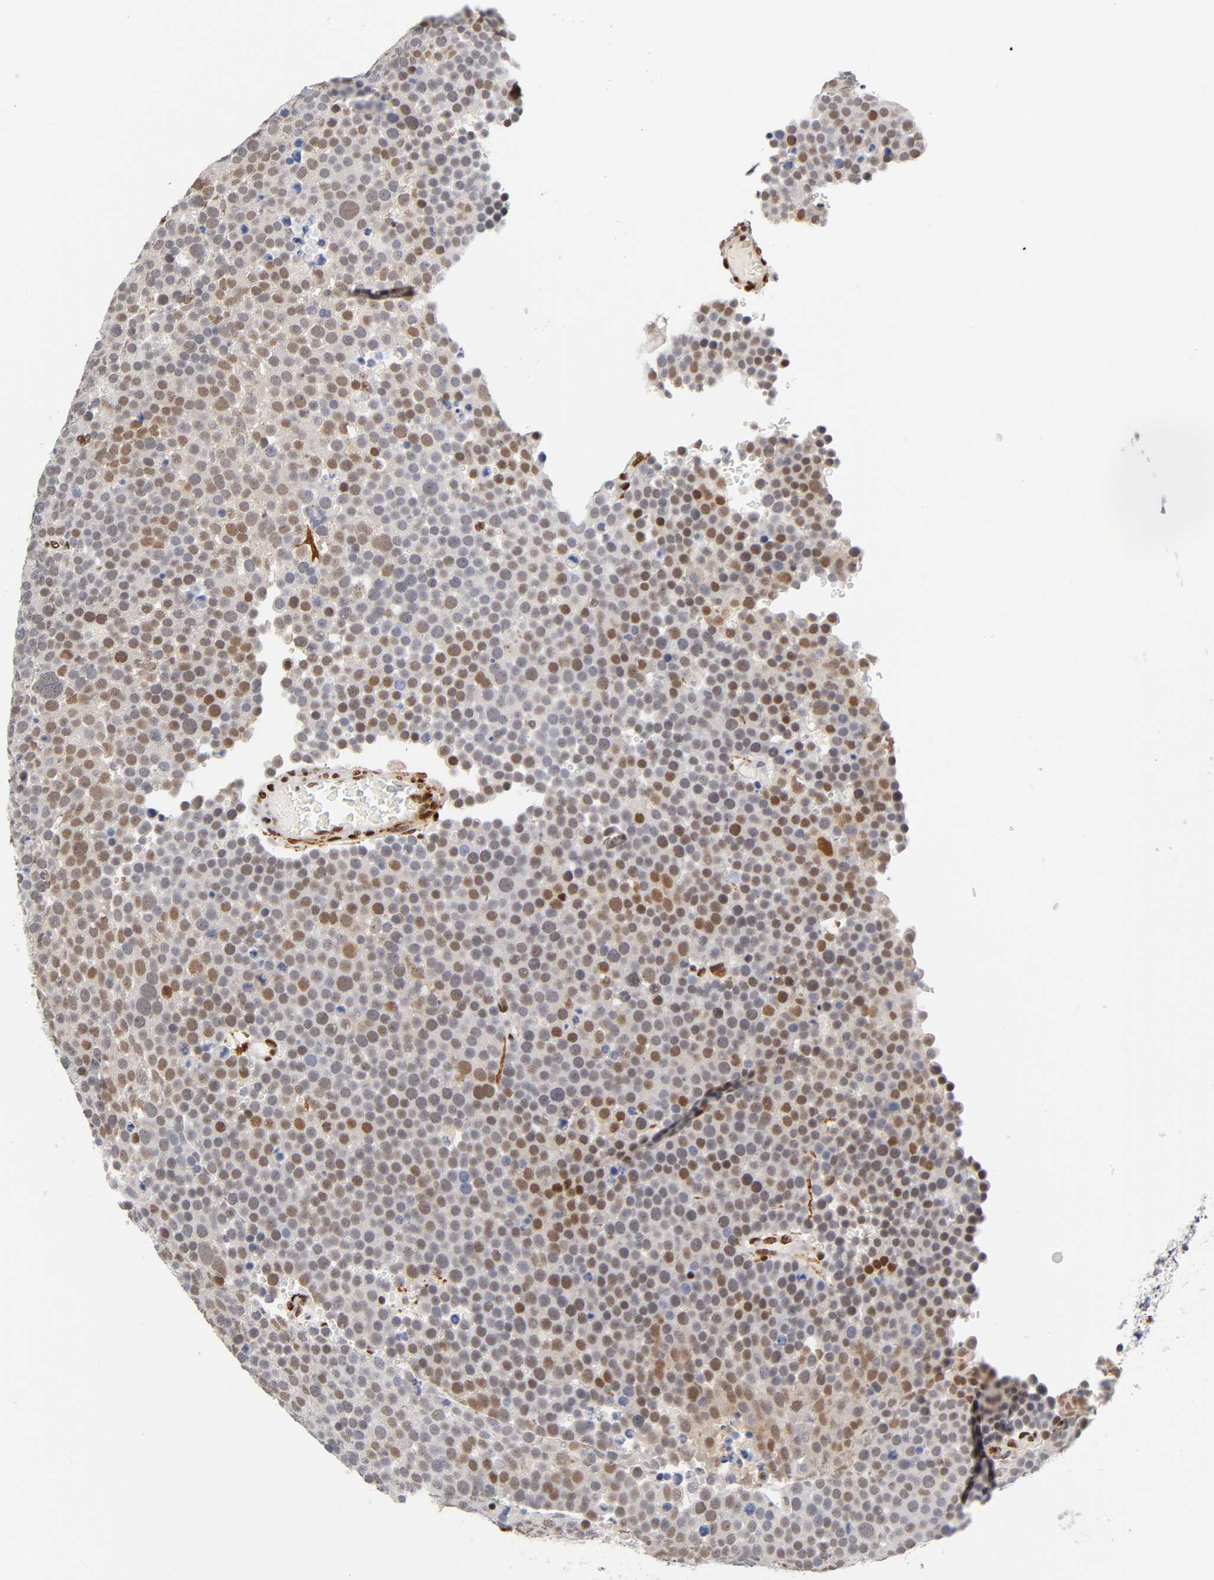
{"staining": {"intensity": "moderate", "quantity": "25%-75%", "location": "nuclear"}, "tissue": "testis cancer", "cell_type": "Tumor cells", "image_type": "cancer", "snomed": [{"axis": "morphology", "description": "Seminoma, NOS"}, {"axis": "topography", "description": "Testis"}], "caption": "Immunohistochemical staining of human testis cancer demonstrates medium levels of moderate nuclear expression in about 25%-75% of tumor cells. (DAB = brown stain, brightfield microscopy at high magnification).", "gene": "NR3C1", "patient": {"sex": "male", "age": 71}}